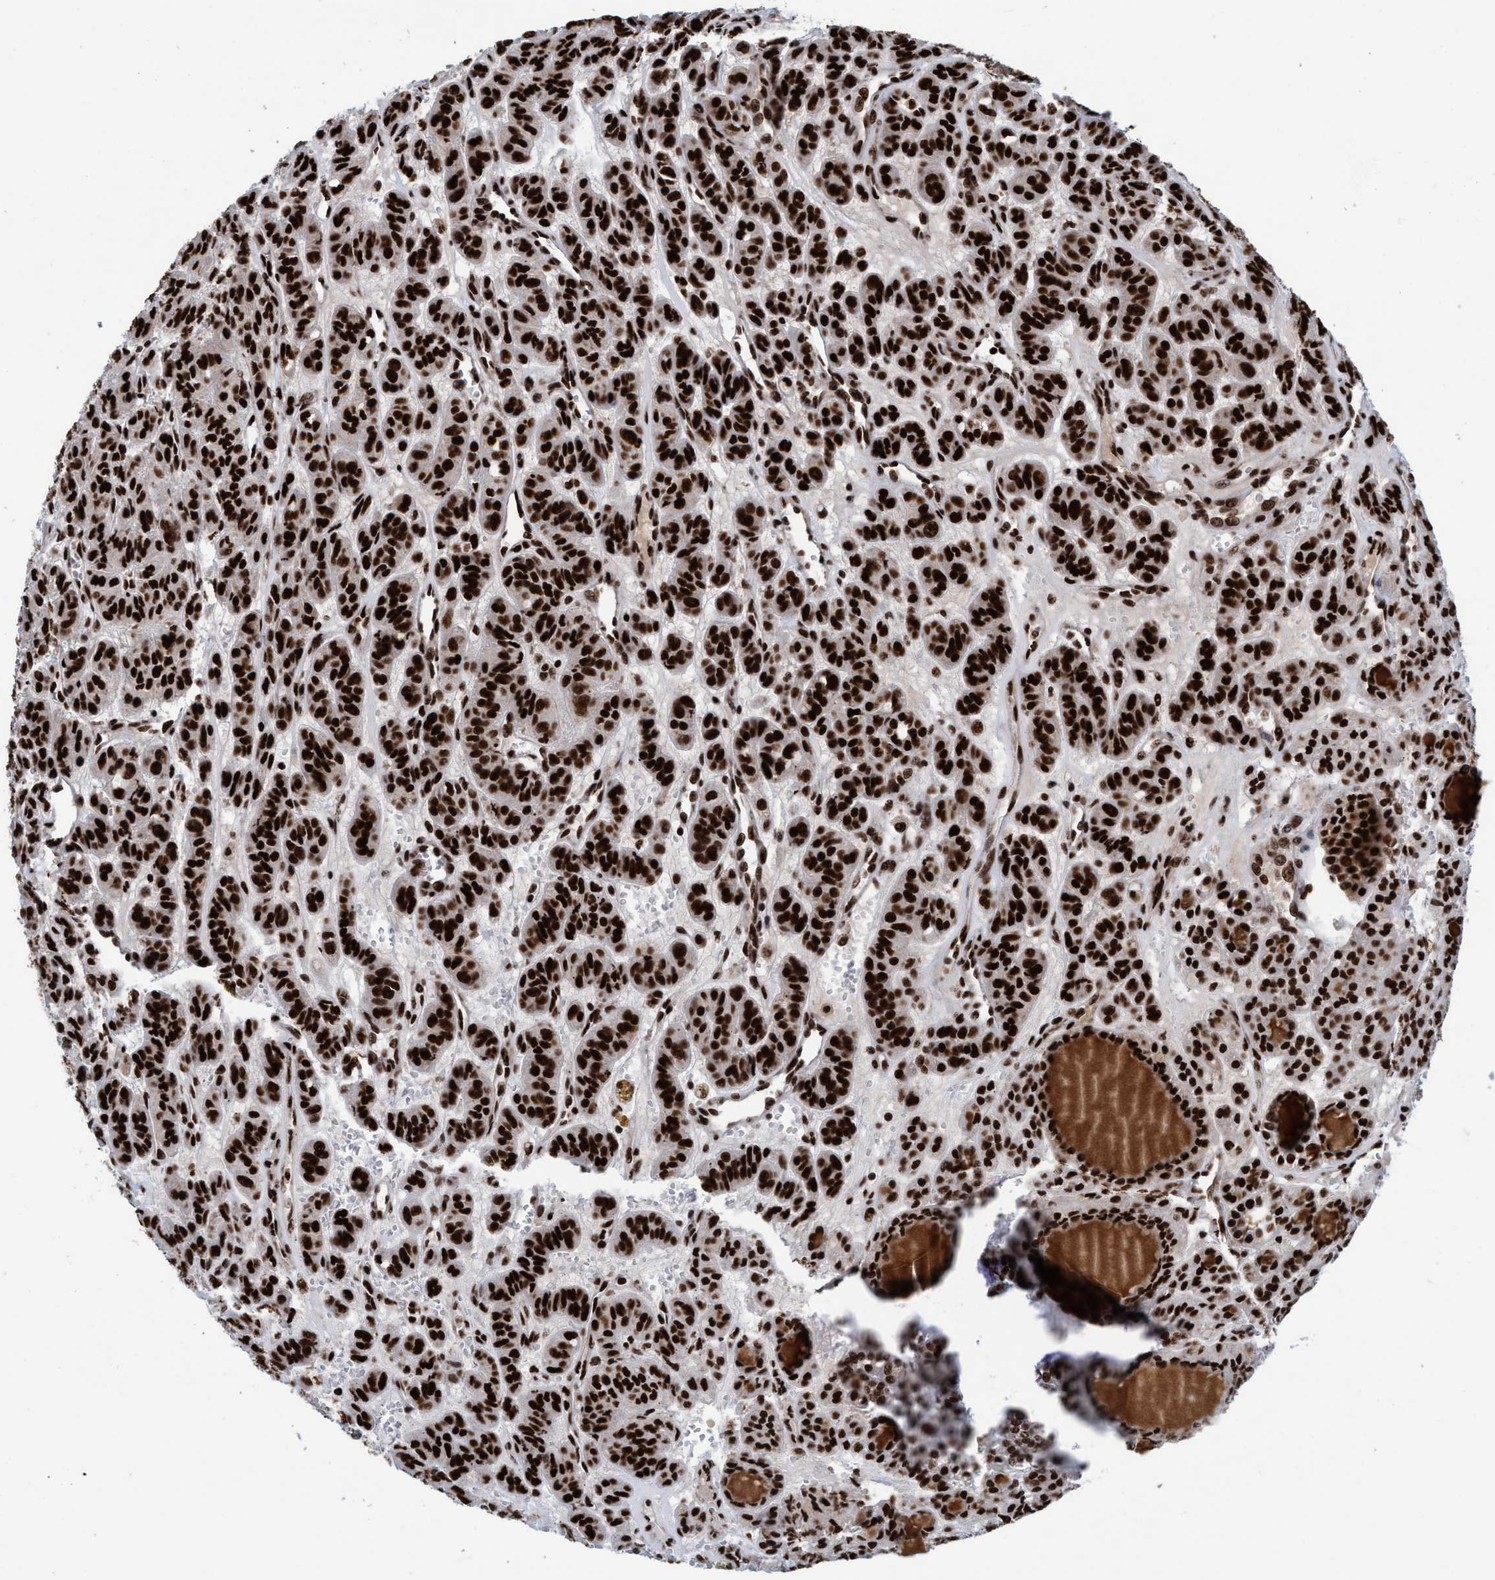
{"staining": {"intensity": "strong", "quantity": ">75%", "location": "nuclear"}, "tissue": "thyroid cancer", "cell_type": "Tumor cells", "image_type": "cancer", "snomed": [{"axis": "morphology", "description": "Follicular adenoma carcinoma, NOS"}, {"axis": "topography", "description": "Thyroid gland"}], "caption": "A brown stain shows strong nuclear positivity of a protein in human follicular adenoma carcinoma (thyroid) tumor cells.", "gene": "TOPBP1", "patient": {"sex": "female", "age": 71}}